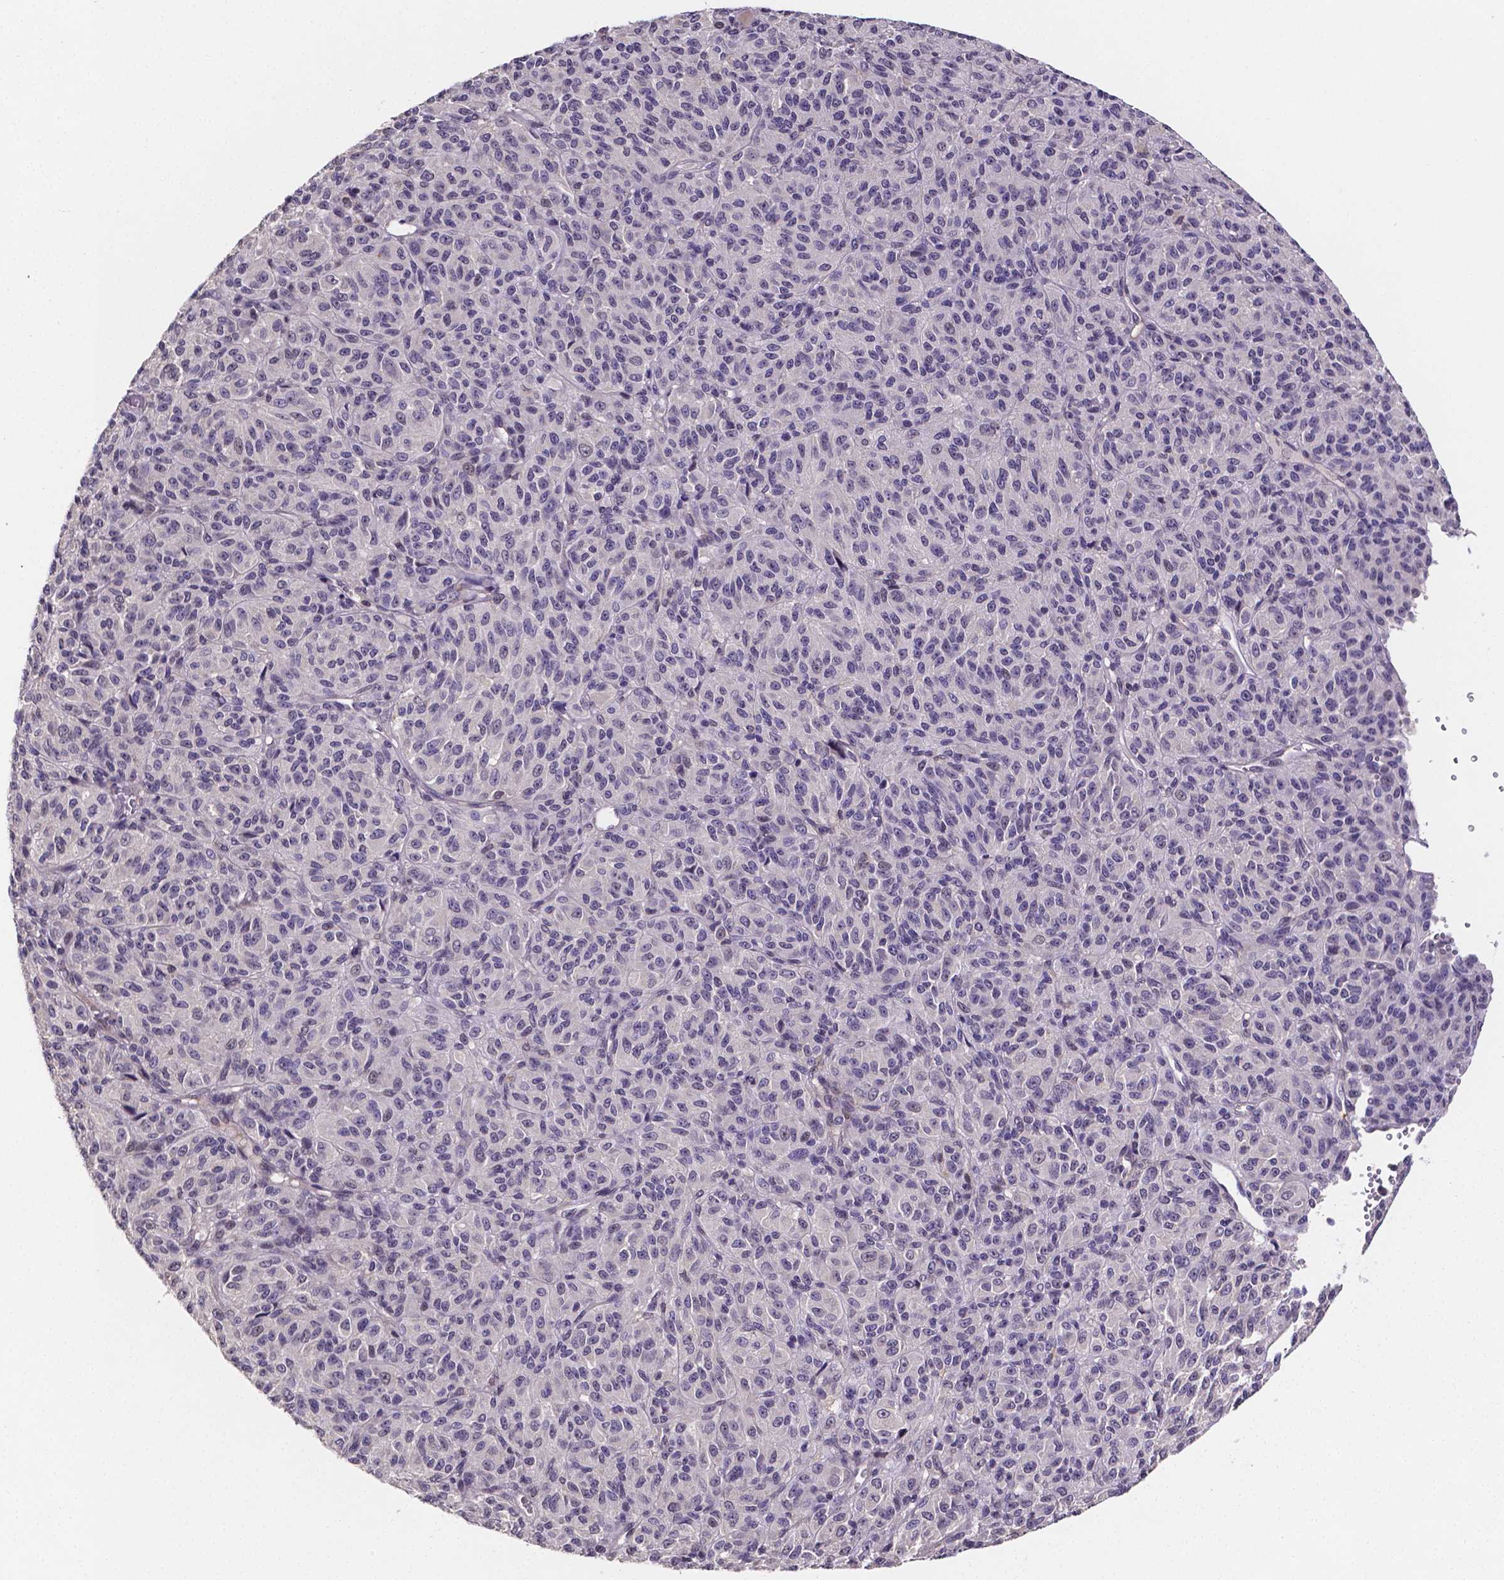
{"staining": {"intensity": "negative", "quantity": "none", "location": "none"}, "tissue": "melanoma", "cell_type": "Tumor cells", "image_type": "cancer", "snomed": [{"axis": "morphology", "description": "Malignant melanoma, Metastatic site"}, {"axis": "topography", "description": "Brain"}], "caption": "Human melanoma stained for a protein using immunohistochemistry (IHC) demonstrates no expression in tumor cells.", "gene": "NRGN", "patient": {"sex": "female", "age": 56}}